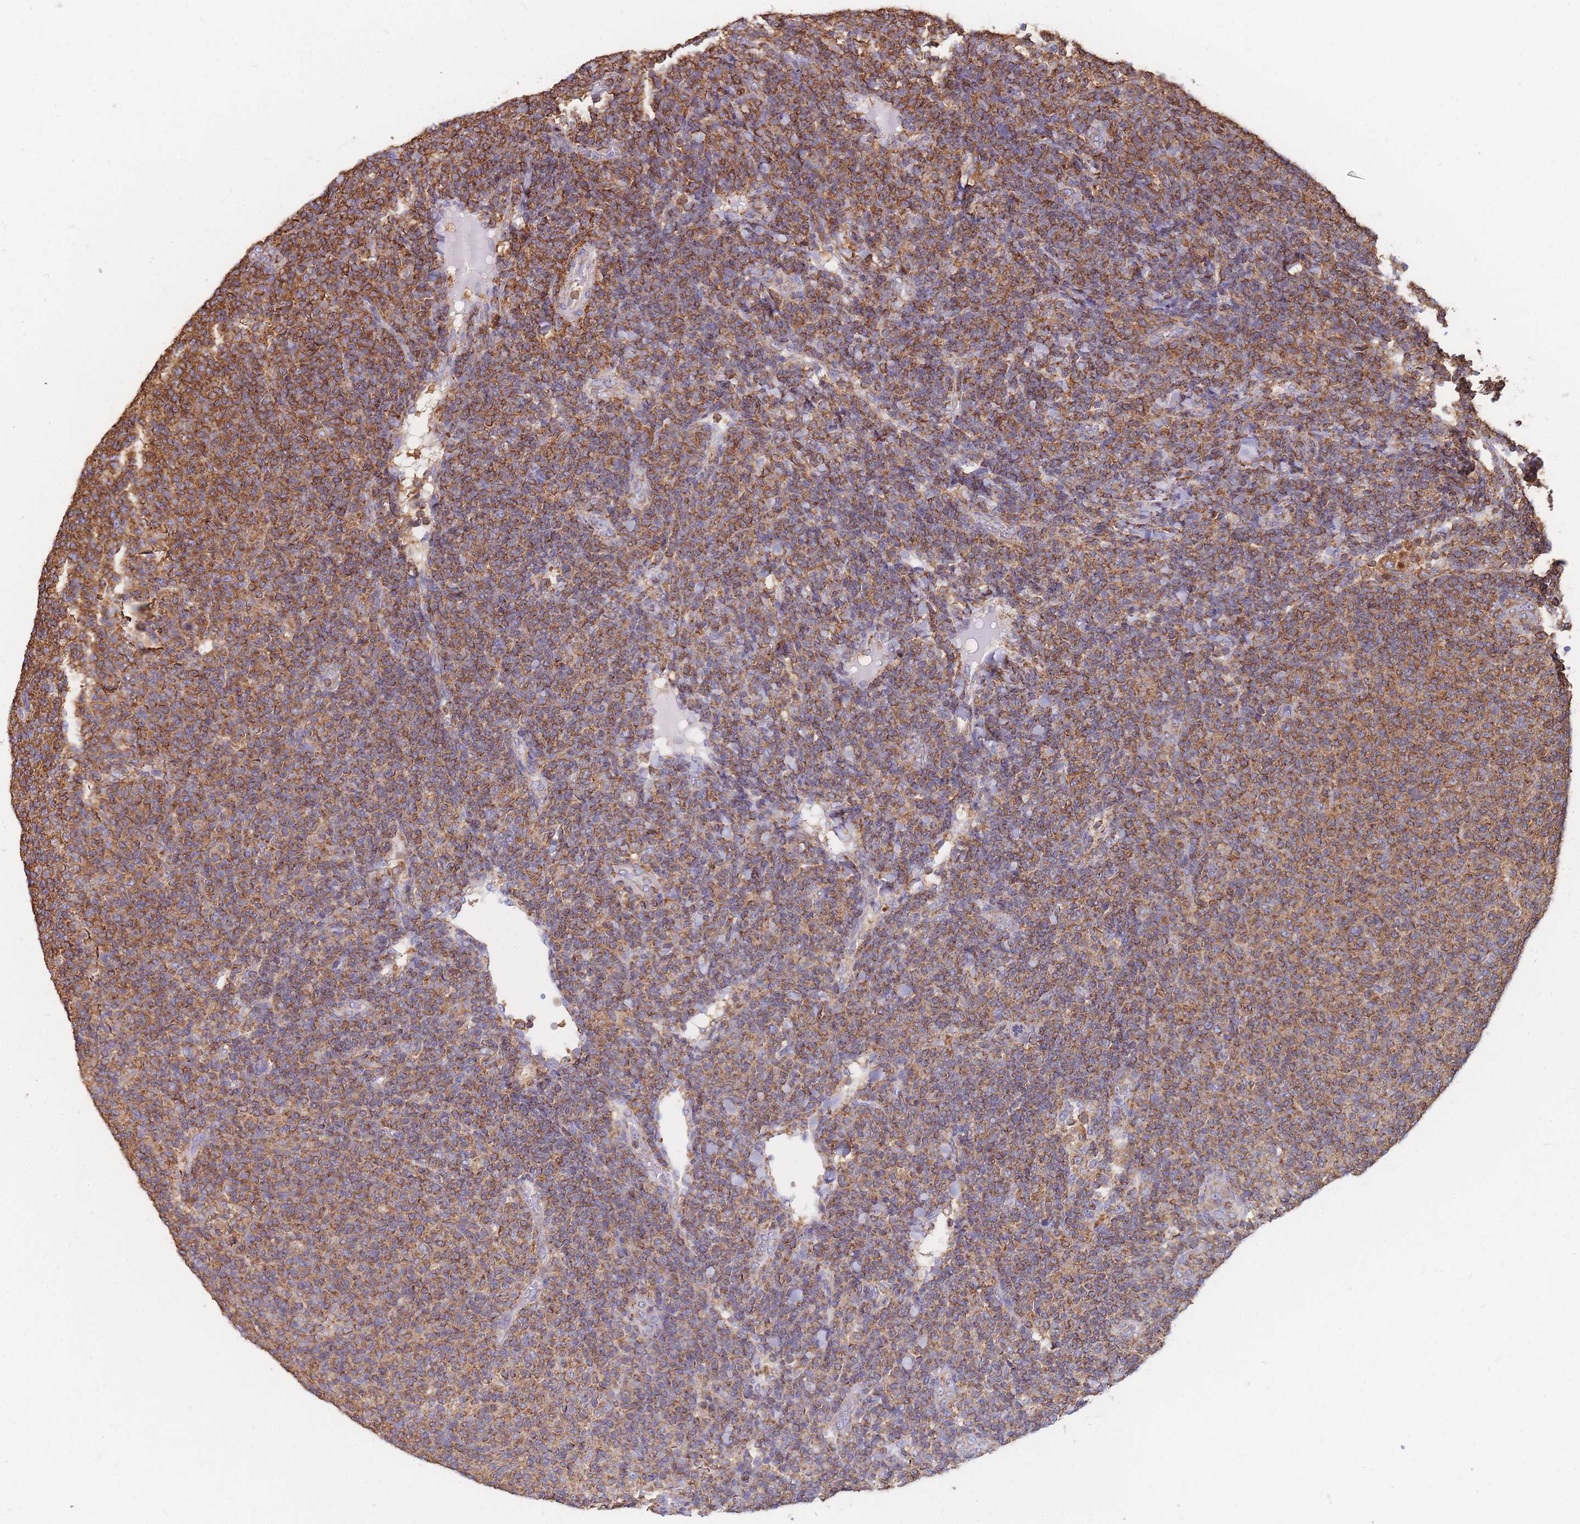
{"staining": {"intensity": "moderate", "quantity": ">75%", "location": "cytoplasmic/membranous"}, "tissue": "lymphoma", "cell_type": "Tumor cells", "image_type": "cancer", "snomed": [{"axis": "morphology", "description": "Malignant lymphoma, non-Hodgkin's type, Low grade"}, {"axis": "topography", "description": "Lymph node"}], "caption": "Tumor cells demonstrate moderate cytoplasmic/membranous positivity in approximately >75% of cells in low-grade malignant lymphoma, non-Hodgkin's type. The staining was performed using DAB, with brown indicating positive protein expression. Nuclei are stained blue with hematoxylin.", "gene": "MRPL54", "patient": {"sex": "male", "age": 66}}